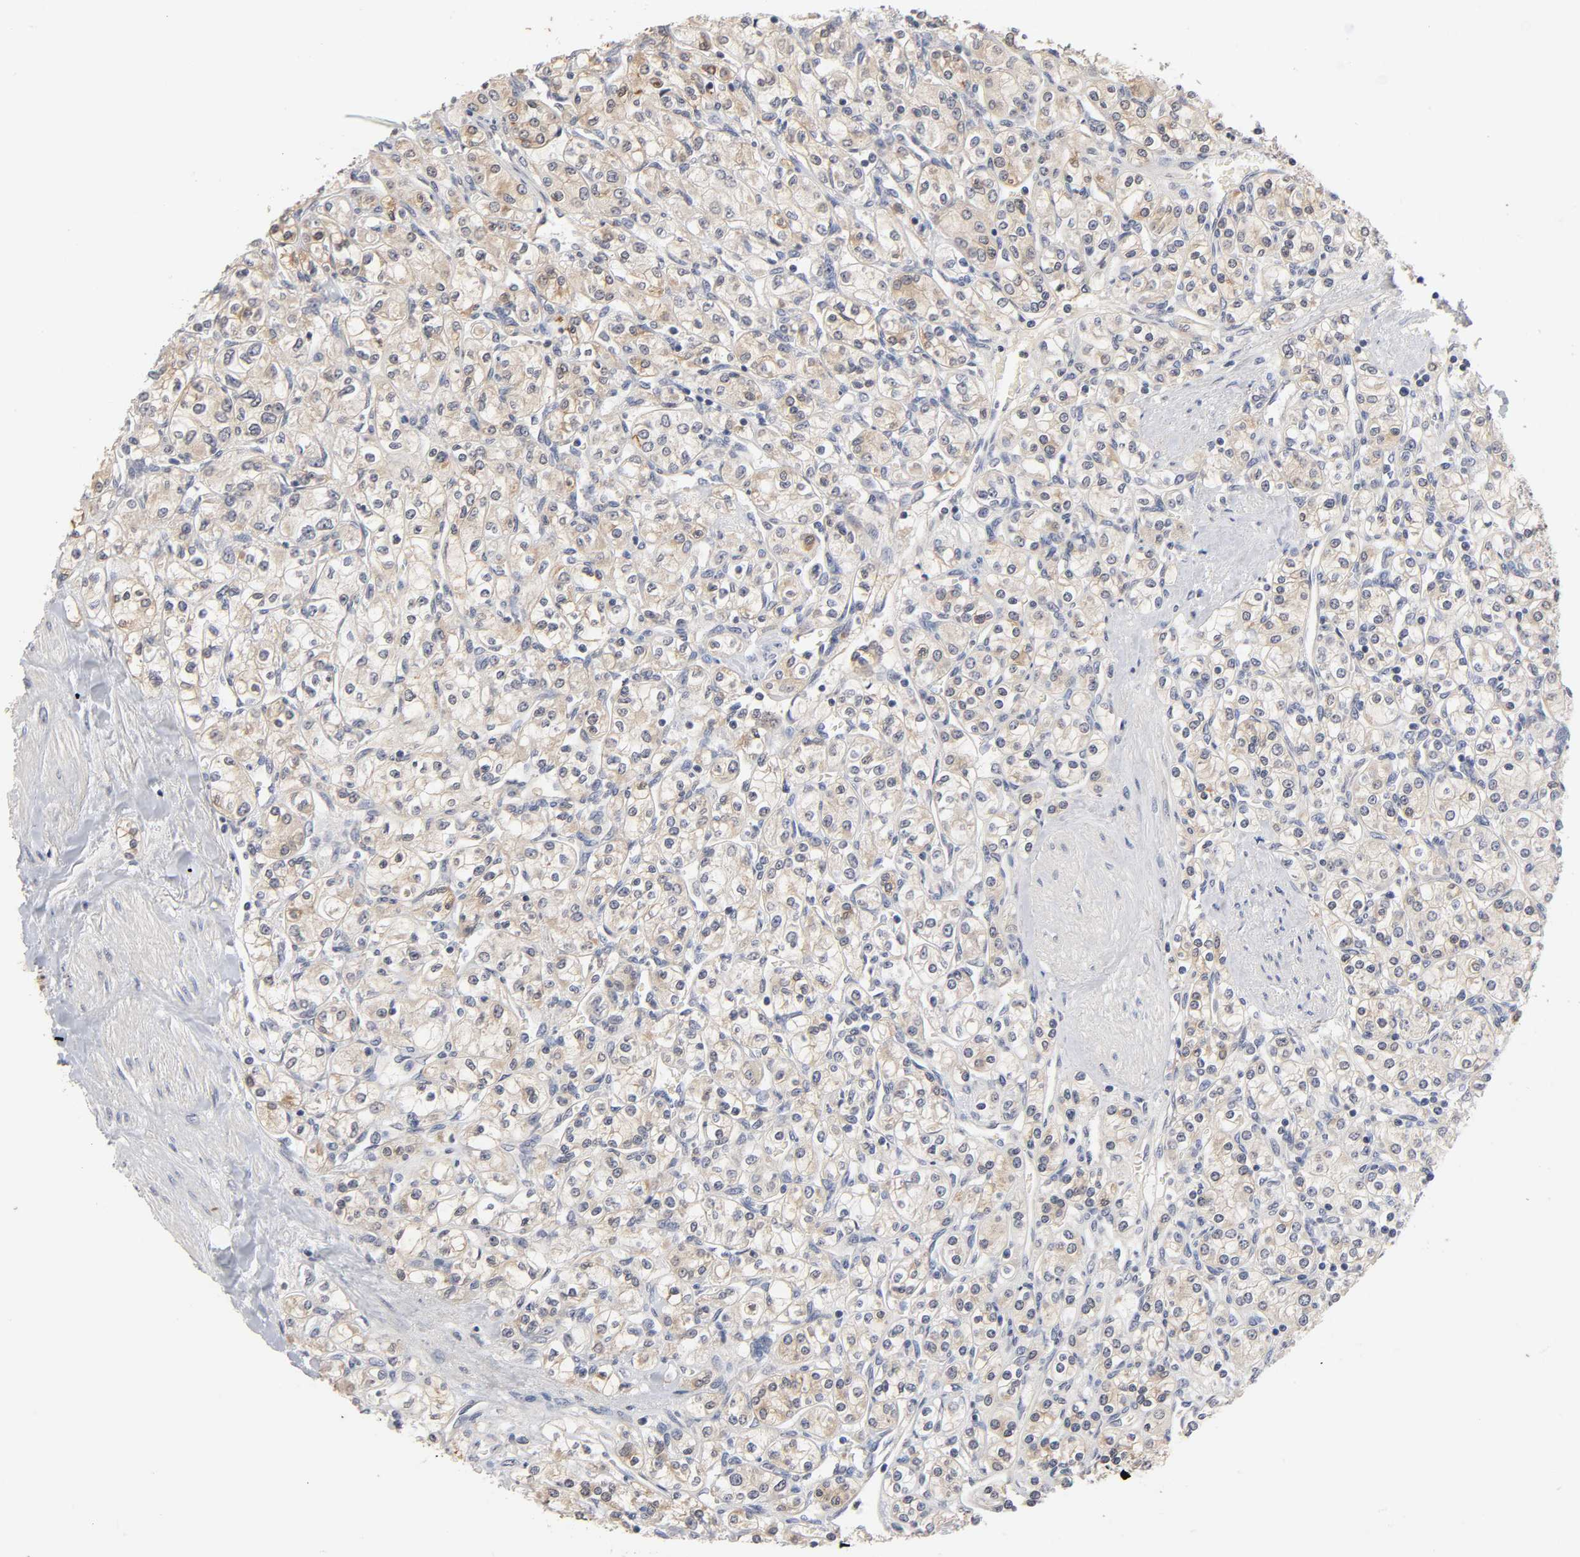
{"staining": {"intensity": "weak", "quantity": "25%-75%", "location": "cytoplasmic/membranous"}, "tissue": "renal cancer", "cell_type": "Tumor cells", "image_type": "cancer", "snomed": [{"axis": "morphology", "description": "Adenocarcinoma, NOS"}, {"axis": "topography", "description": "Kidney"}], "caption": "Immunohistochemistry (IHC) of human renal cancer shows low levels of weak cytoplasmic/membranous positivity in about 25%-75% of tumor cells.", "gene": "CXADR", "patient": {"sex": "male", "age": 77}}